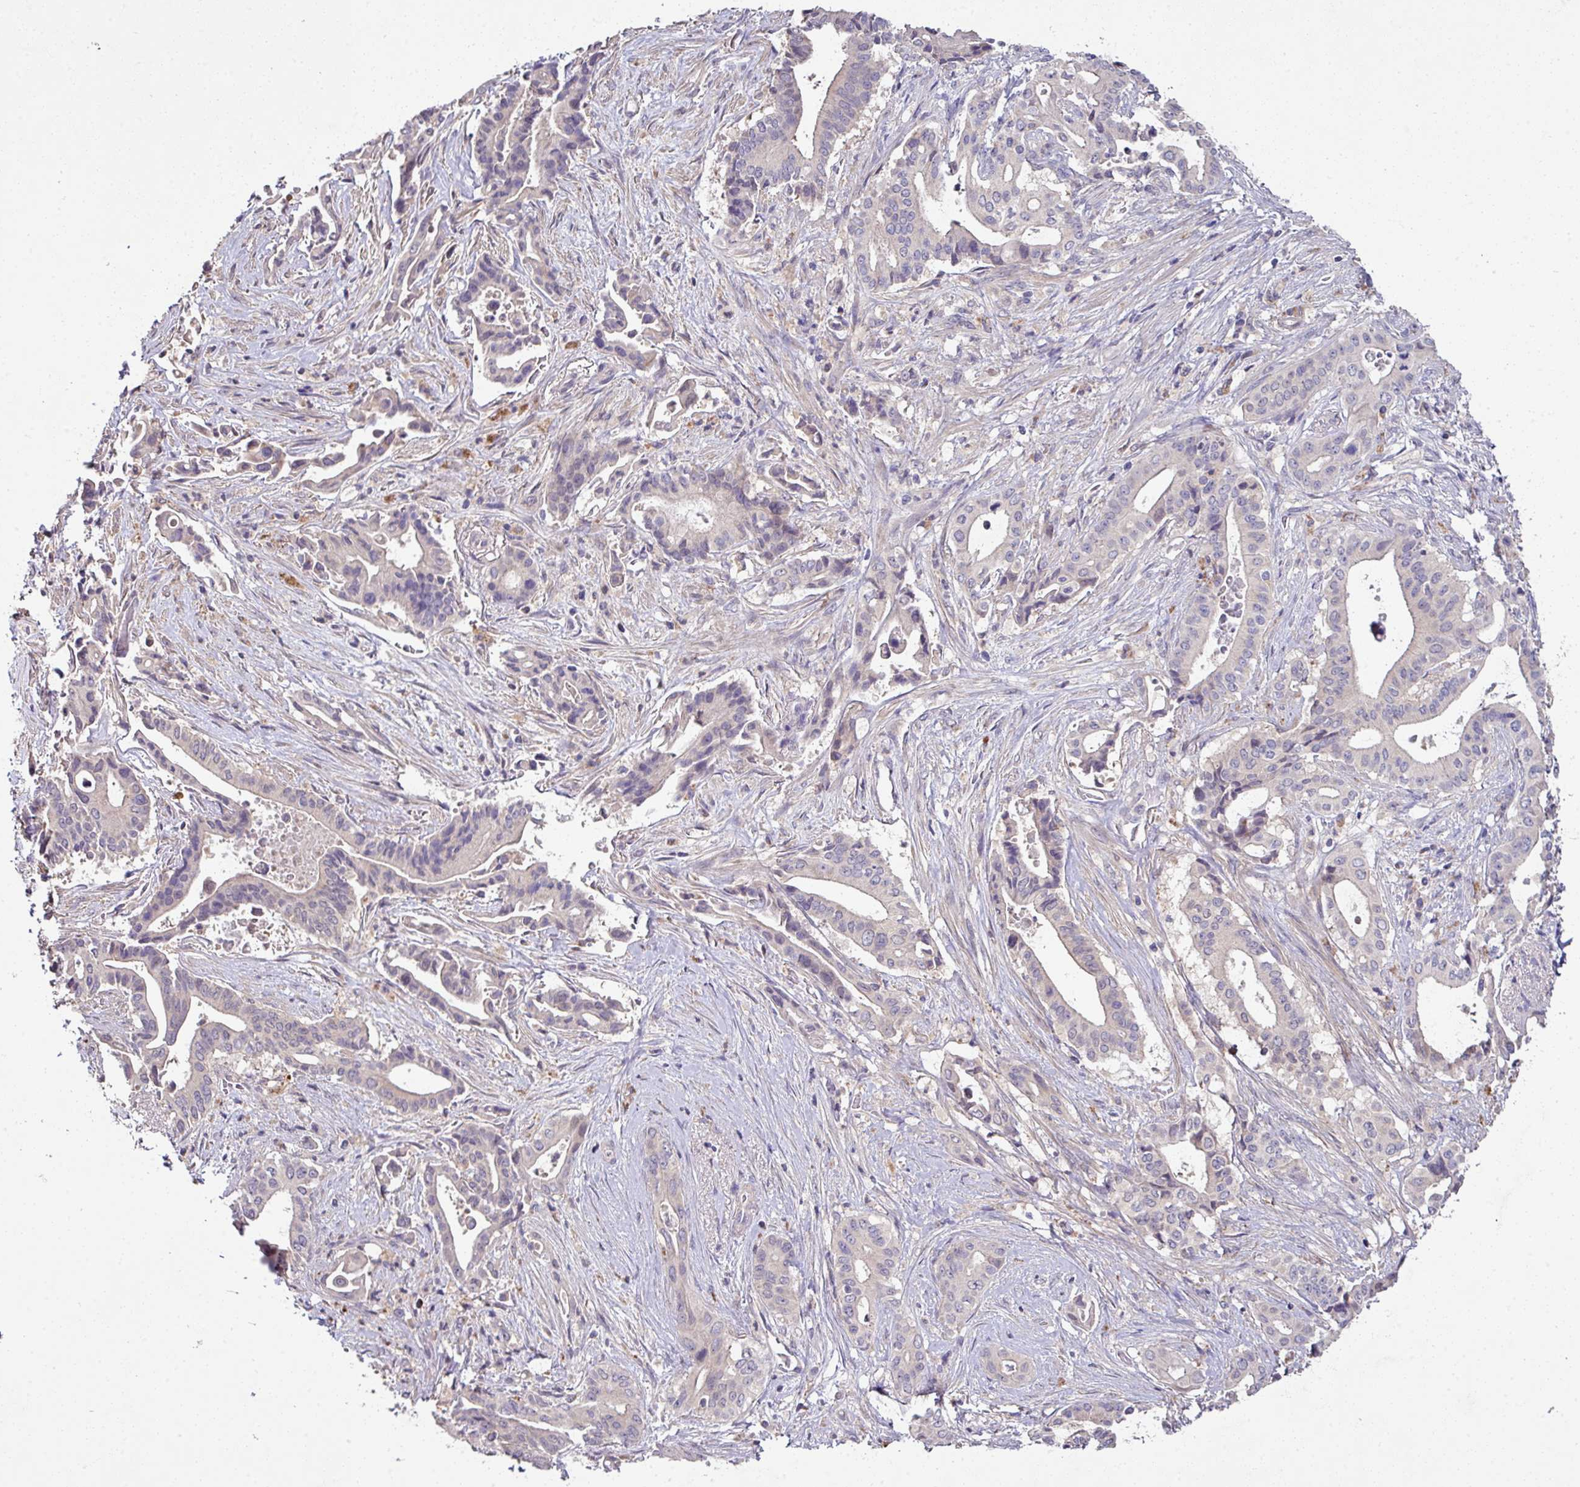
{"staining": {"intensity": "negative", "quantity": "none", "location": "none"}, "tissue": "pancreatic cancer", "cell_type": "Tumor cells", "image_type": "cancer", "snomed": [{"axis": "morphology", "description": "Adenocarcinoma, NOS"}, {"axis": "topography", "description": "Pancreas"}], "caption": "Immunohistochemistry of human pancreatic adenocarcinoma exhibits no positivity in tumor cells.", "gene": "AEBP2", "patient": {"sex": "female", "age": 77}}